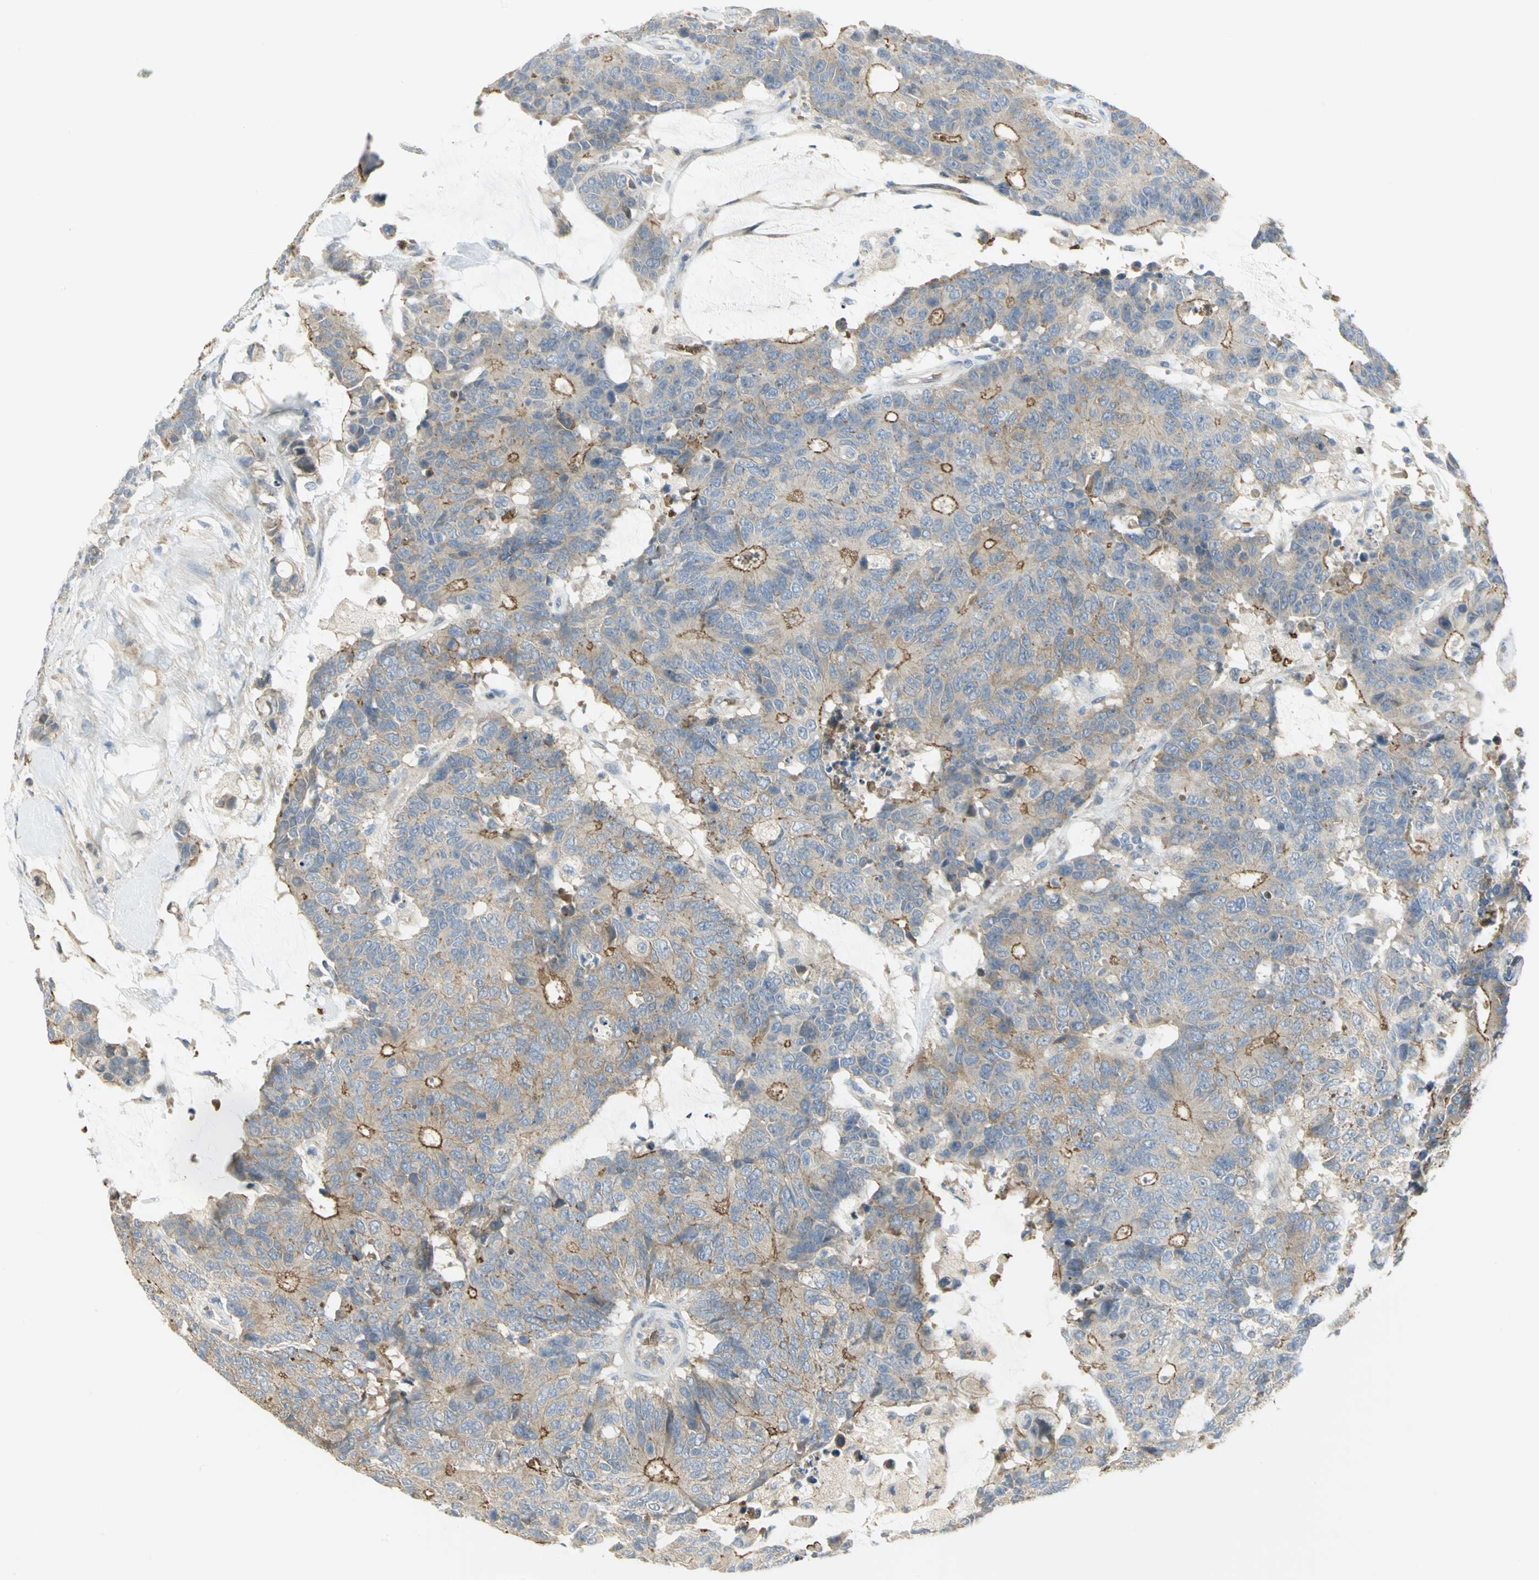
{"staining": {"intensity": "strong", "quantity": ">75%", "location": "cytoplasmic/membranous"}, "tissue": "colorectal cancer", "cell_type": "Tumor cells", "image_type": "cancer", "snomed": [{"axis": "morphology", "description": "Adenocarcinoma, NOS"}, {"axis": "topography", "description": "Colon"}], "caption": "About >75% of tumor cells in colorectal adenocarcinoma display strong cytoplasmic/membranous protein staining as visualized by brown immunohistochemical staining.", "gene": "ANK1", "patient": {"sex": "female", "age": 86}}